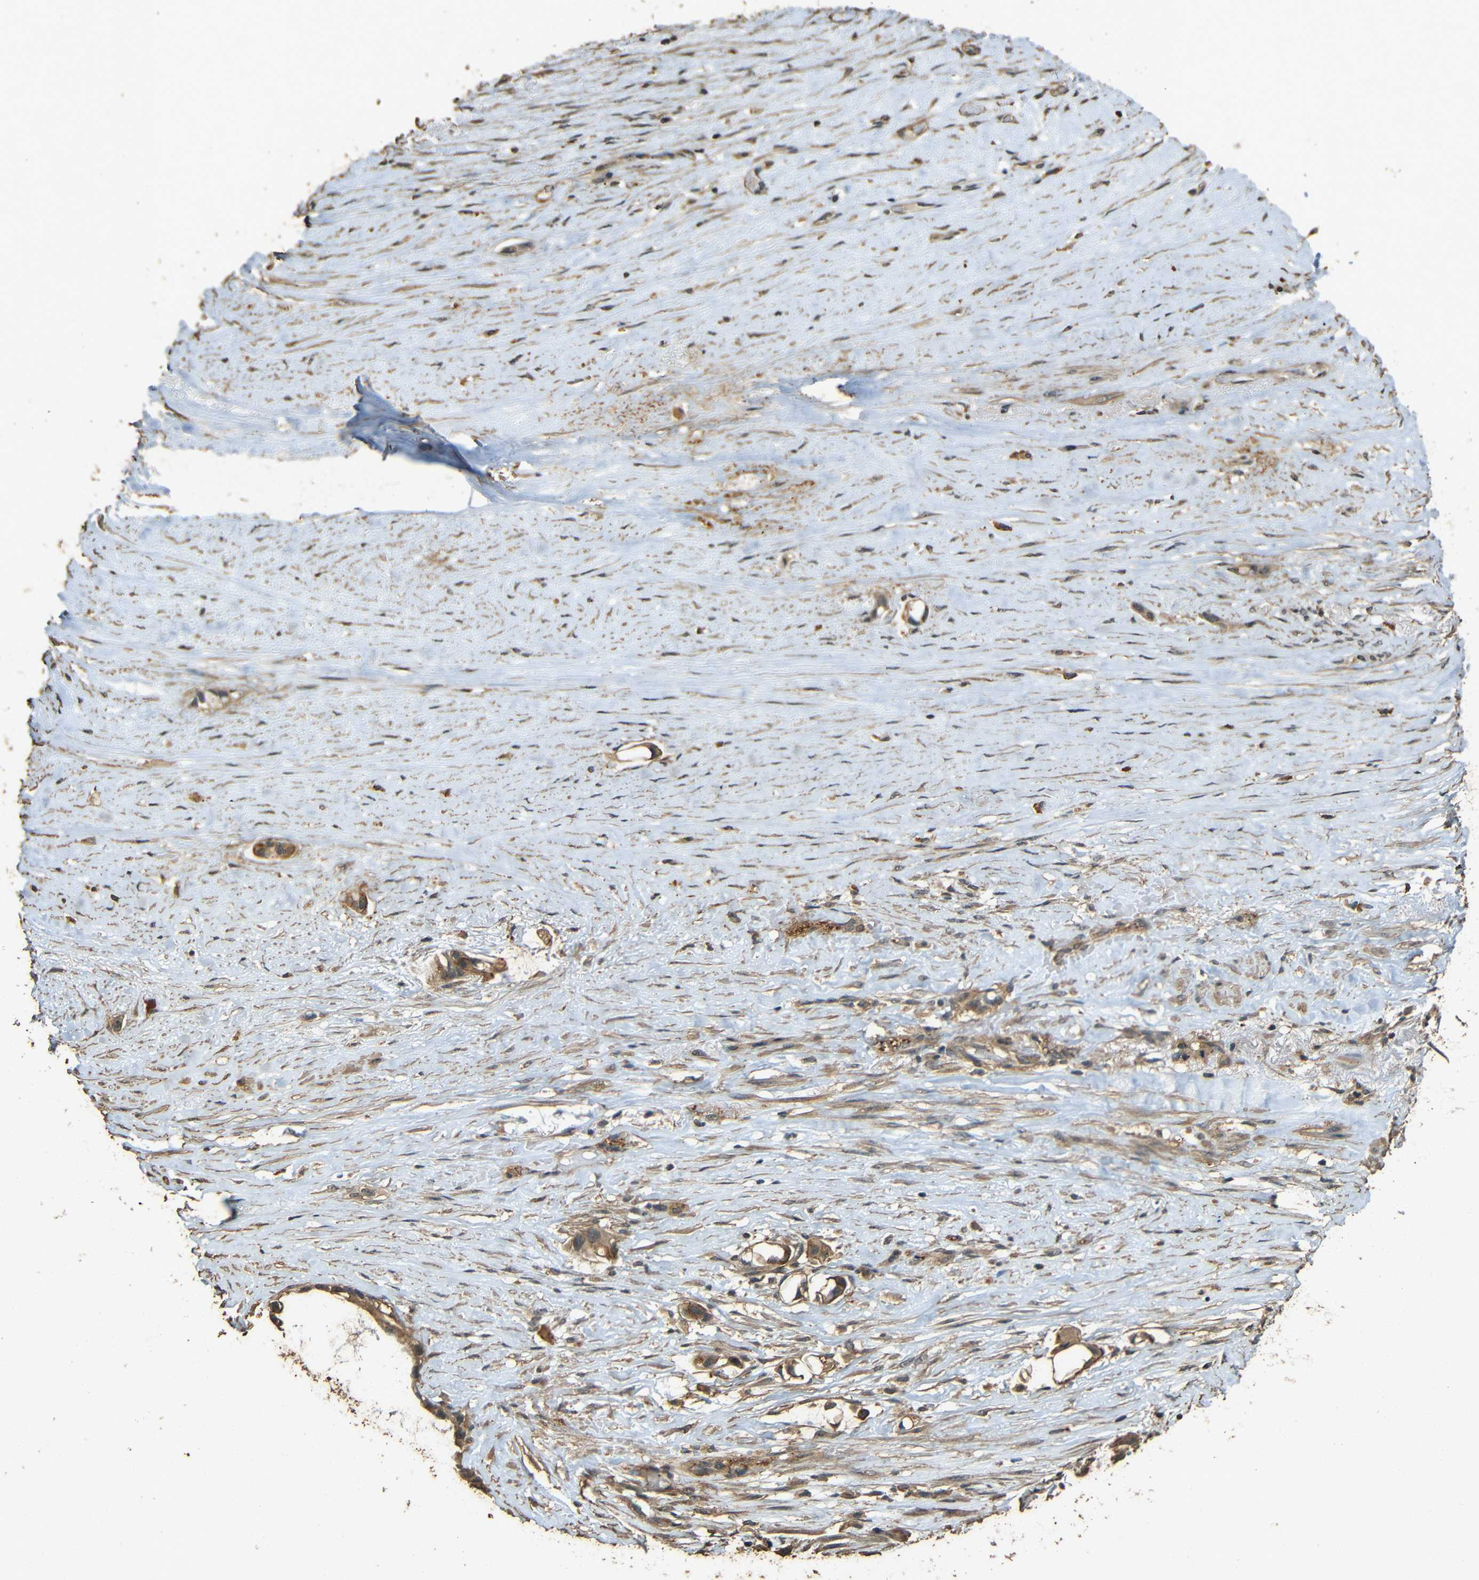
{"staining": {"intensity": "moderate", "quantity": ">75%", "location": "cytoplasmic/membranous"}, "tissue": "liver cancer", "cell_type": "Tumor cells", "image_type": "cancer", "snomed": [{"axis": "morphology", "description": "Cholangiocarcinoma"}, {"axis": "topography", "description": "Liver"}], "caption": "High-magnification brightfield microscopy of cholangiocarcinoma (liver) stained with DAB (brown) and counterstained with hematoxylin (blue). tumor cells exhibit moderate cytoplasmic/membranous staining is appreciated in approximately>75% of cells. Using DAB (brown) and hematoxylin (blue) stains, captured at high magnification using brightfield microscopy.", "gene": "PDE5A", "patient": {"sex": "female", "age": 65}}